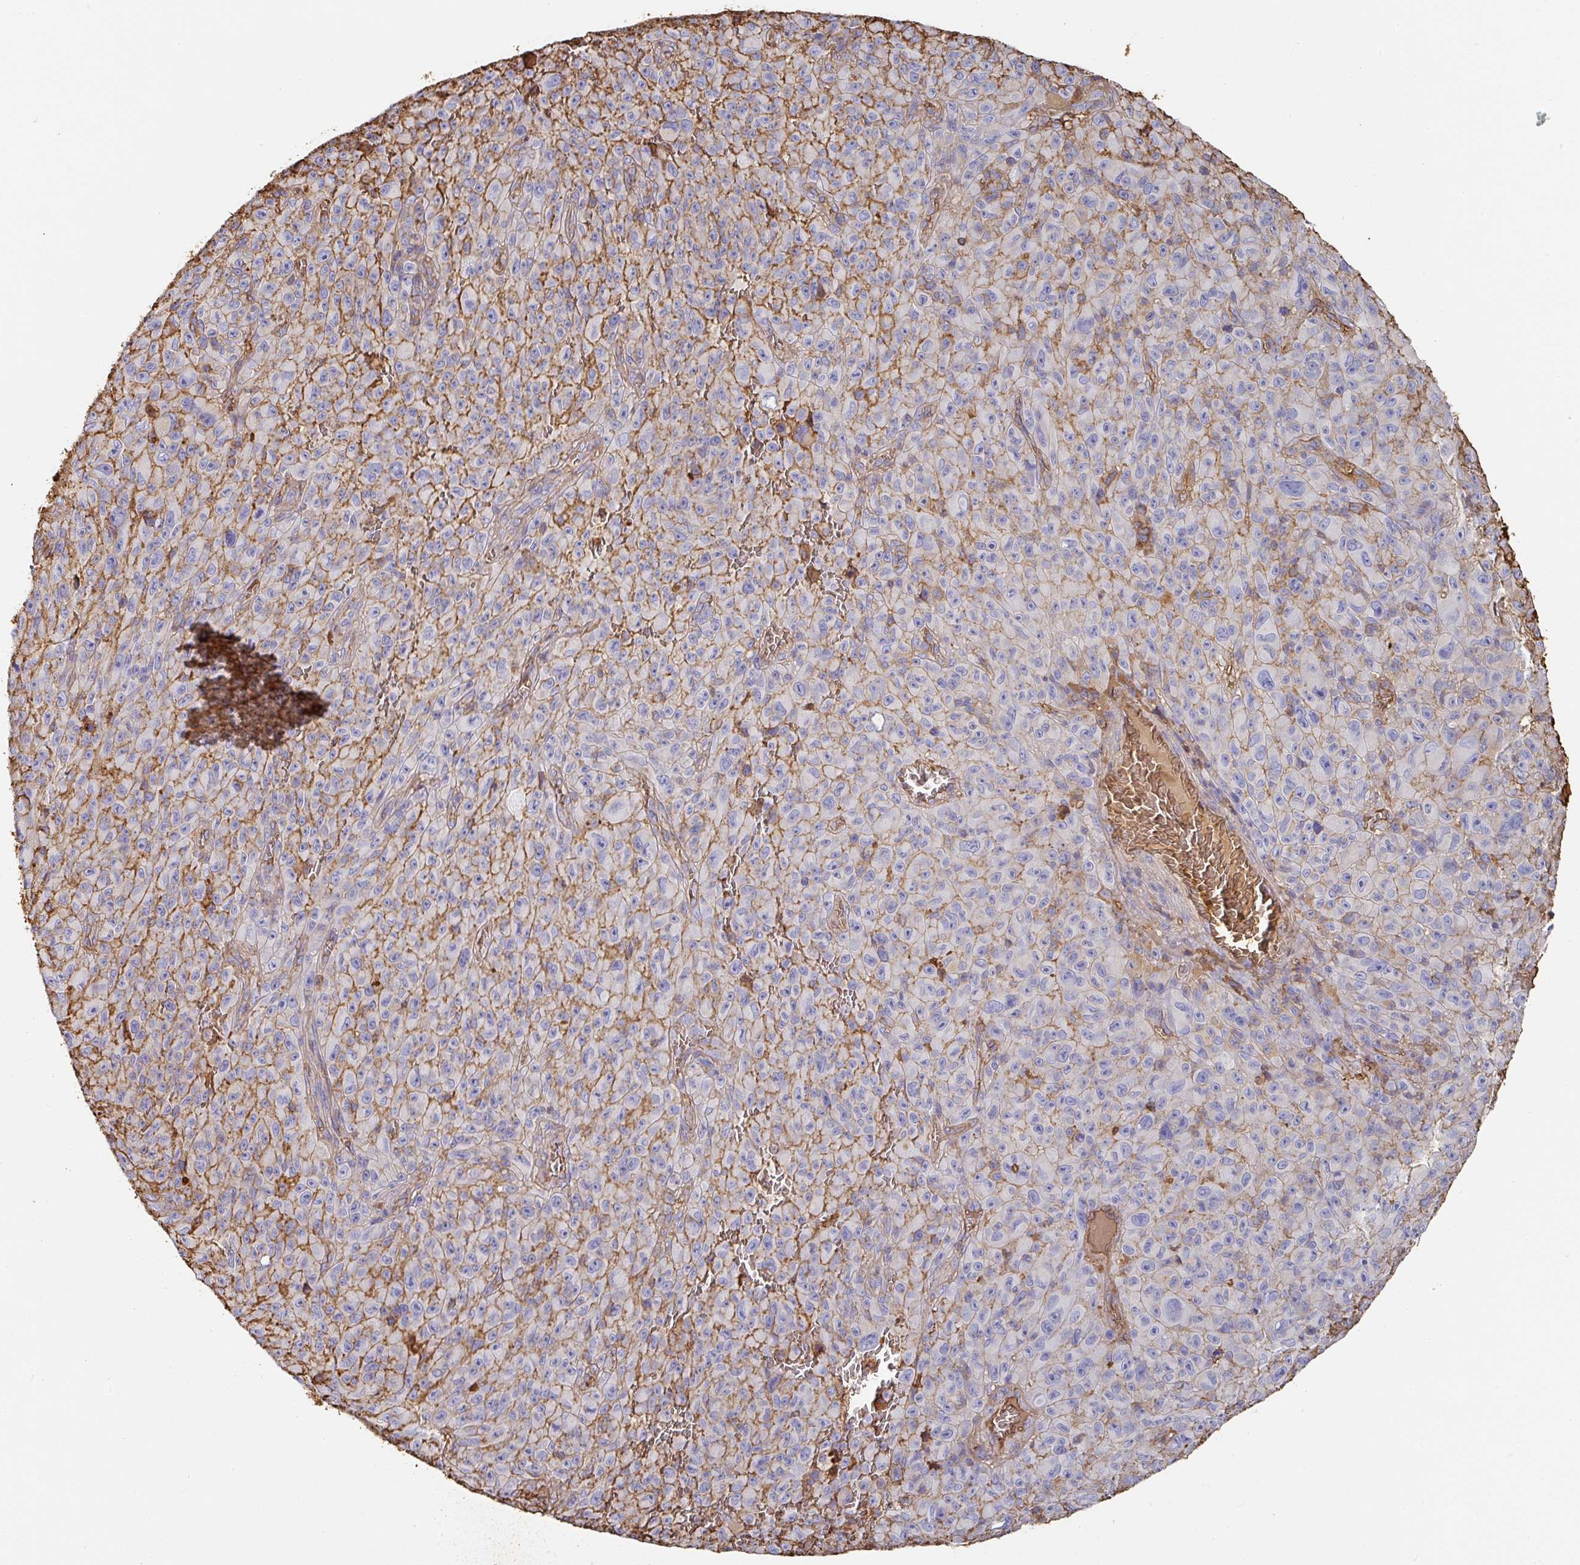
{"staining": {"intensity": "moderate", "quantity": "25%-75%", "location": "cytoplasmic/membranous"}, "tissue": "melanoma", "cell_type": "Tumor cells", "image_type": "cancer", "snomed": [{"axis": "morphology", "description": "Malignant melanoma, NOS"}, {"axis": "topography", "description": "Skin"}], "caption": "A high-resolution micrograph shows immunohistochemistry (IHC) staining of melanoma, which displays moderate cytoplasmic/membranous expression in about 25%-75% of tumor cells.", "gene": "ALB", "patient": {"sex": "female", "age": 82}}